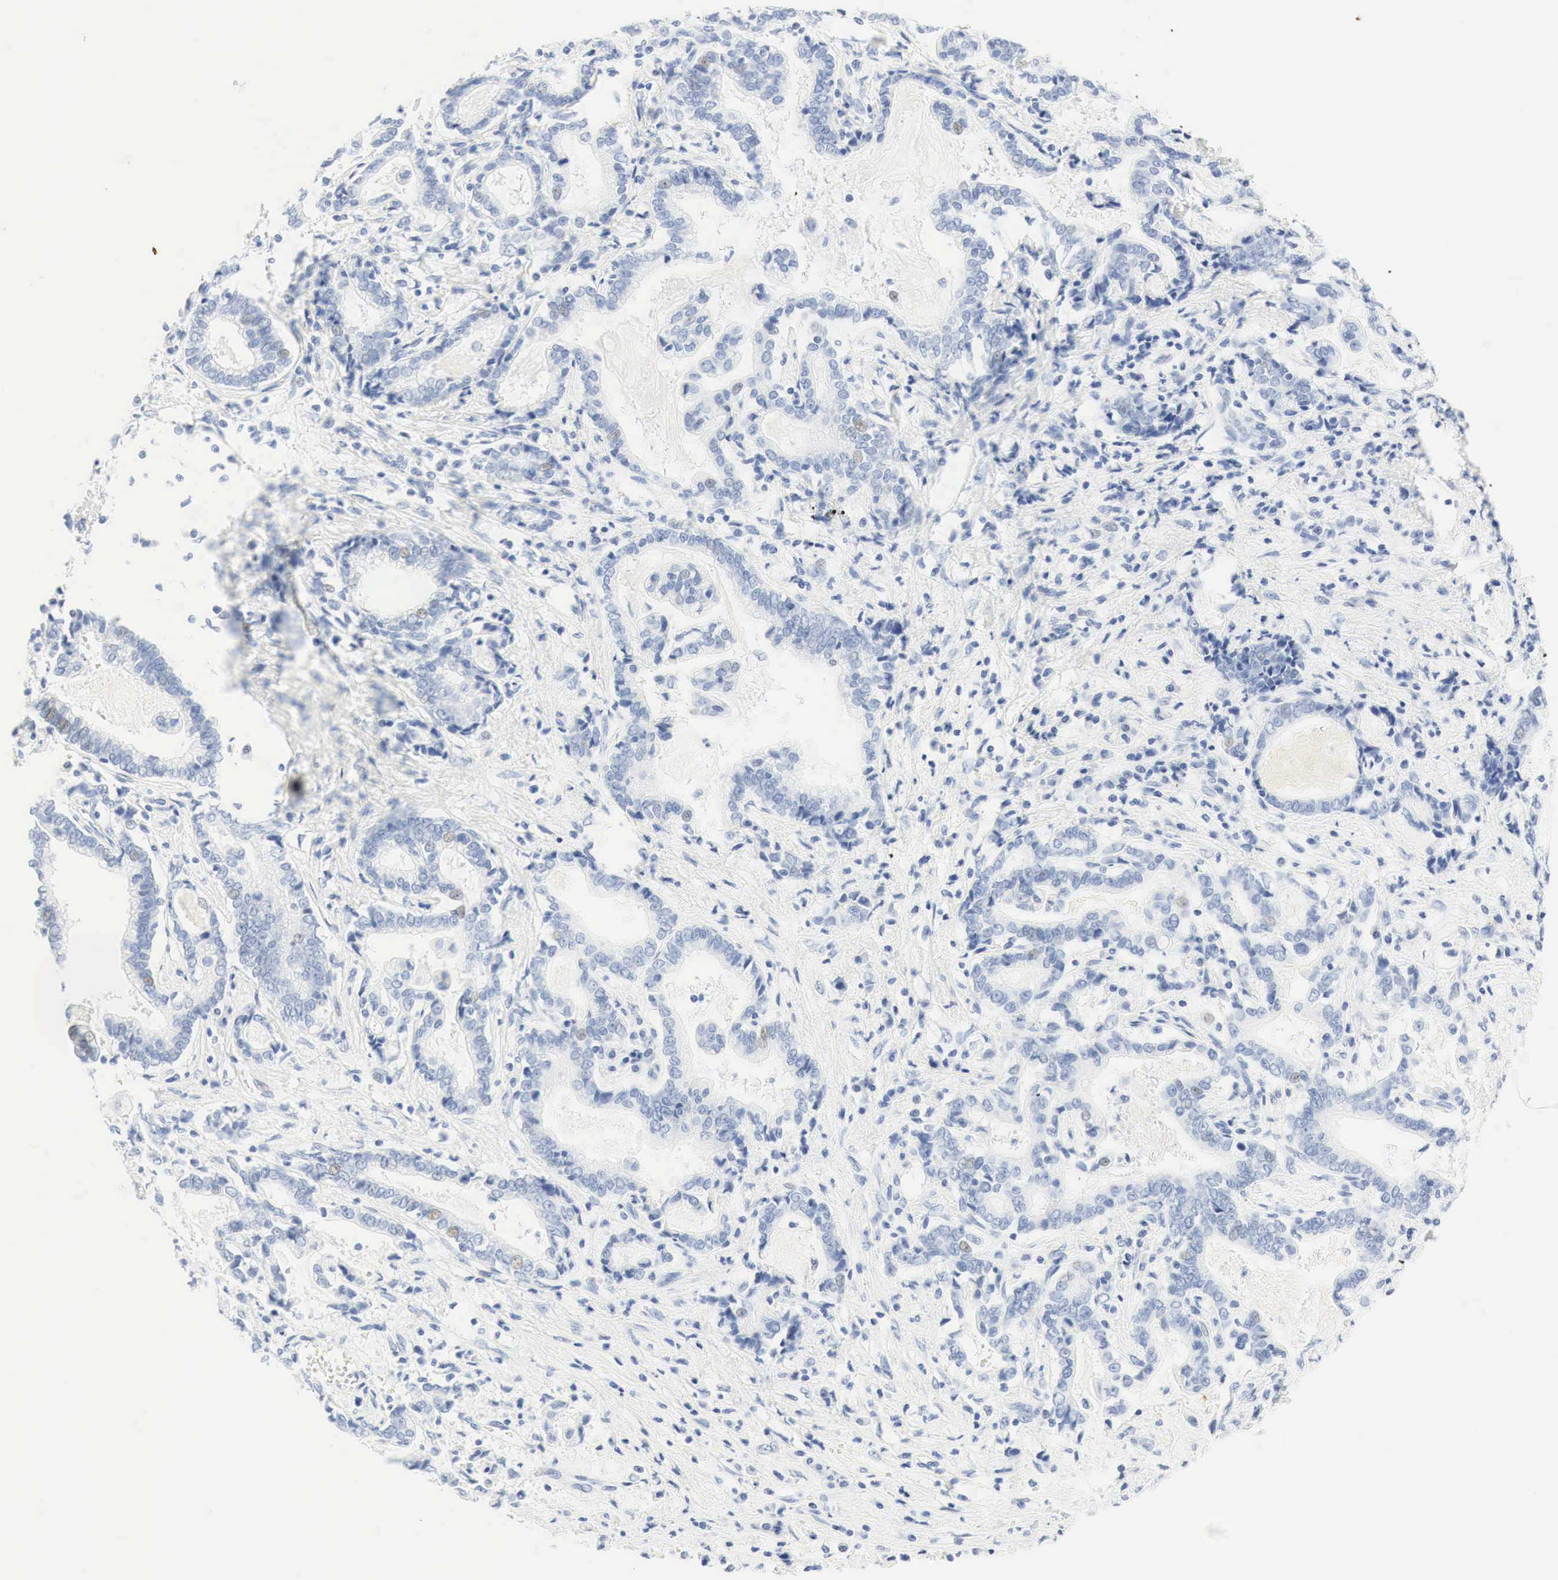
{"staining": {"intensity": "weak", "quantity": "<25%", "location": "nuclear"}, "tissue": "liver cancer", "cell_type": "Tumor cells", "image_type": "cancer", "snomed": [{"axis": "morphology", "description": "Cholangiocarcinoma"}, {"axis": "topography", "description": "Liver"}], "caption": "Liver cholangiocarcinoma was stained to show a protein in brown. There is no significant staining in tumor cells. Brightfield microscopy of immunohistochemistry (IHC) stained with DAB (brown) and hematoxylin (blue), captured at high magnification.", "gene": "INHA", "patient": {"sex": "male", "age": 57}}